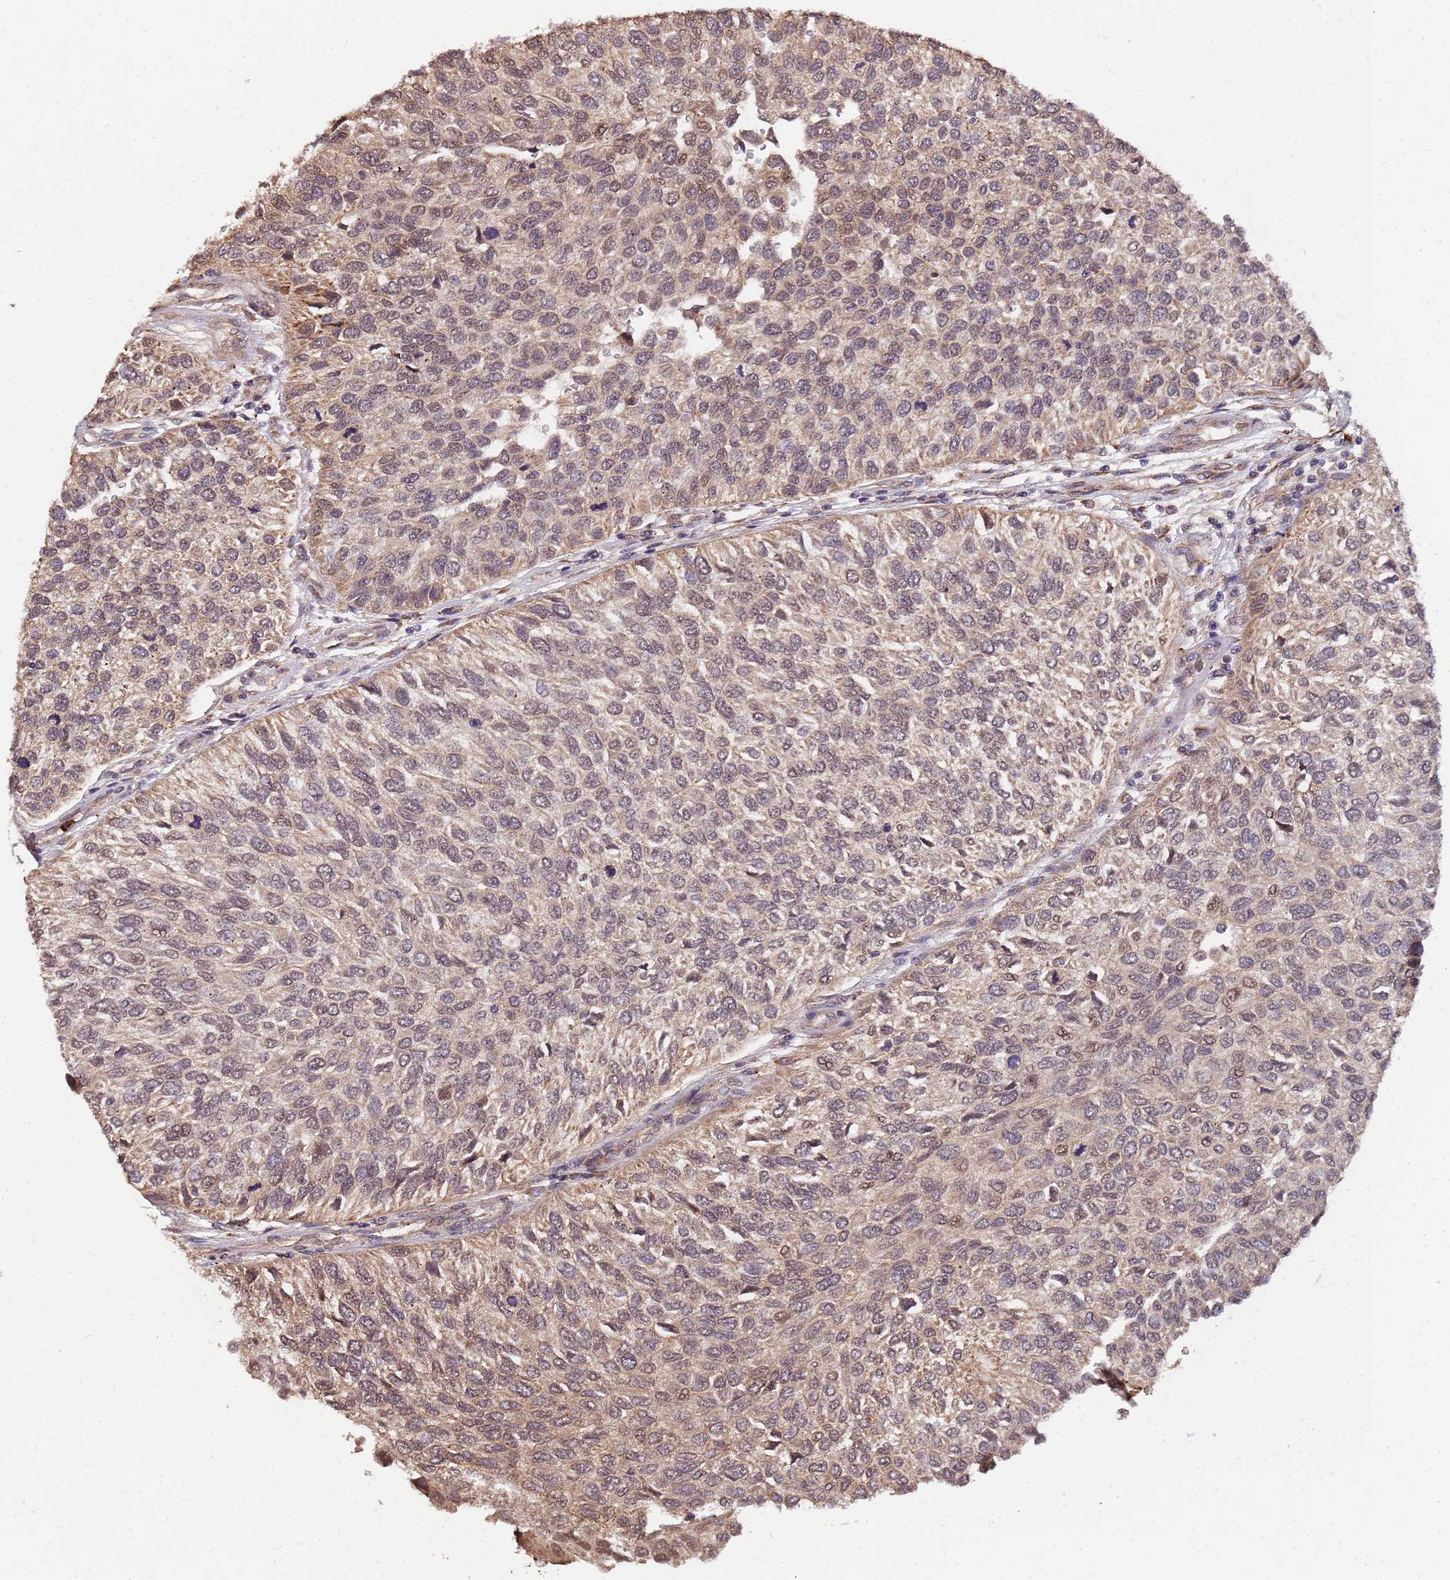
{"staining": {"intensity": "weak", "quantity": ">75%", "location": "cytoplasmic/membranous,nuclear"}, "tissue": "urothelial cancer", "cell_type": "Tumor cells", "image_type": "cancer", "snomed": [{"axis": "morphology", "description": "Urothelial carcinoma, NOS"}, {"axis": "topography", "description": "Urinary bladder"}], "caption": "A histopathology image of urothelial cancer stained for a protein exhibits weak cytoplasmic/membranous and nuclear brown staining in tumor cells. The protein of interest is stained brown, and the nuclei are stained in blue (DAB (3,3'-diaminobenzidine) IHC with brightfield microscopy, high magnification).", "gene": "ZNF619", "patient": {"sex": "male", "age": 55}}